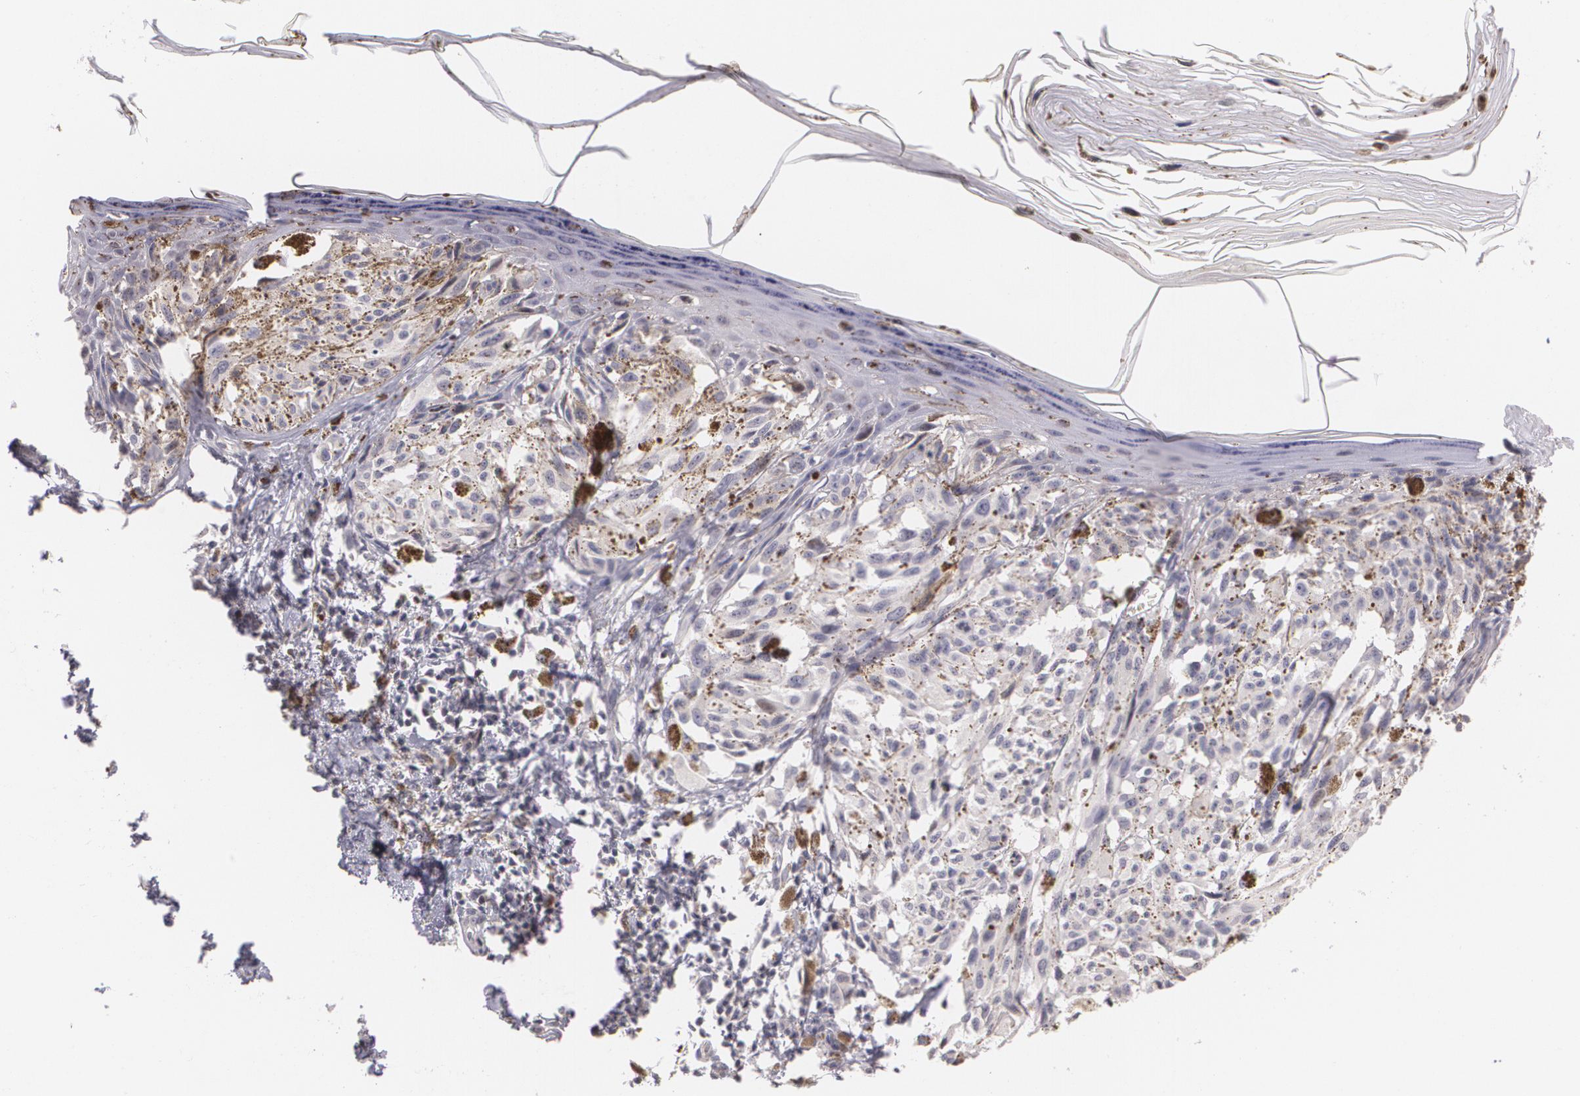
{"staining": {"intensity": "negative", "quantity": "none", "location": "none"}, "tissue": "melanoma", "cell_type": "Tumor cells", "image_type": "cancer", "snomed": [{"axis": "morphology", "description": "Malignant melanoma, NOS"}, {"axis": "topography", "description": "Skin"}], "caption": "DAB immunohistochemical staining of human melanoma demonstrates no significant positivity in tumor cells.", "gene": "ZBTB16", "patient": {"sex": "female", "age": 72}}